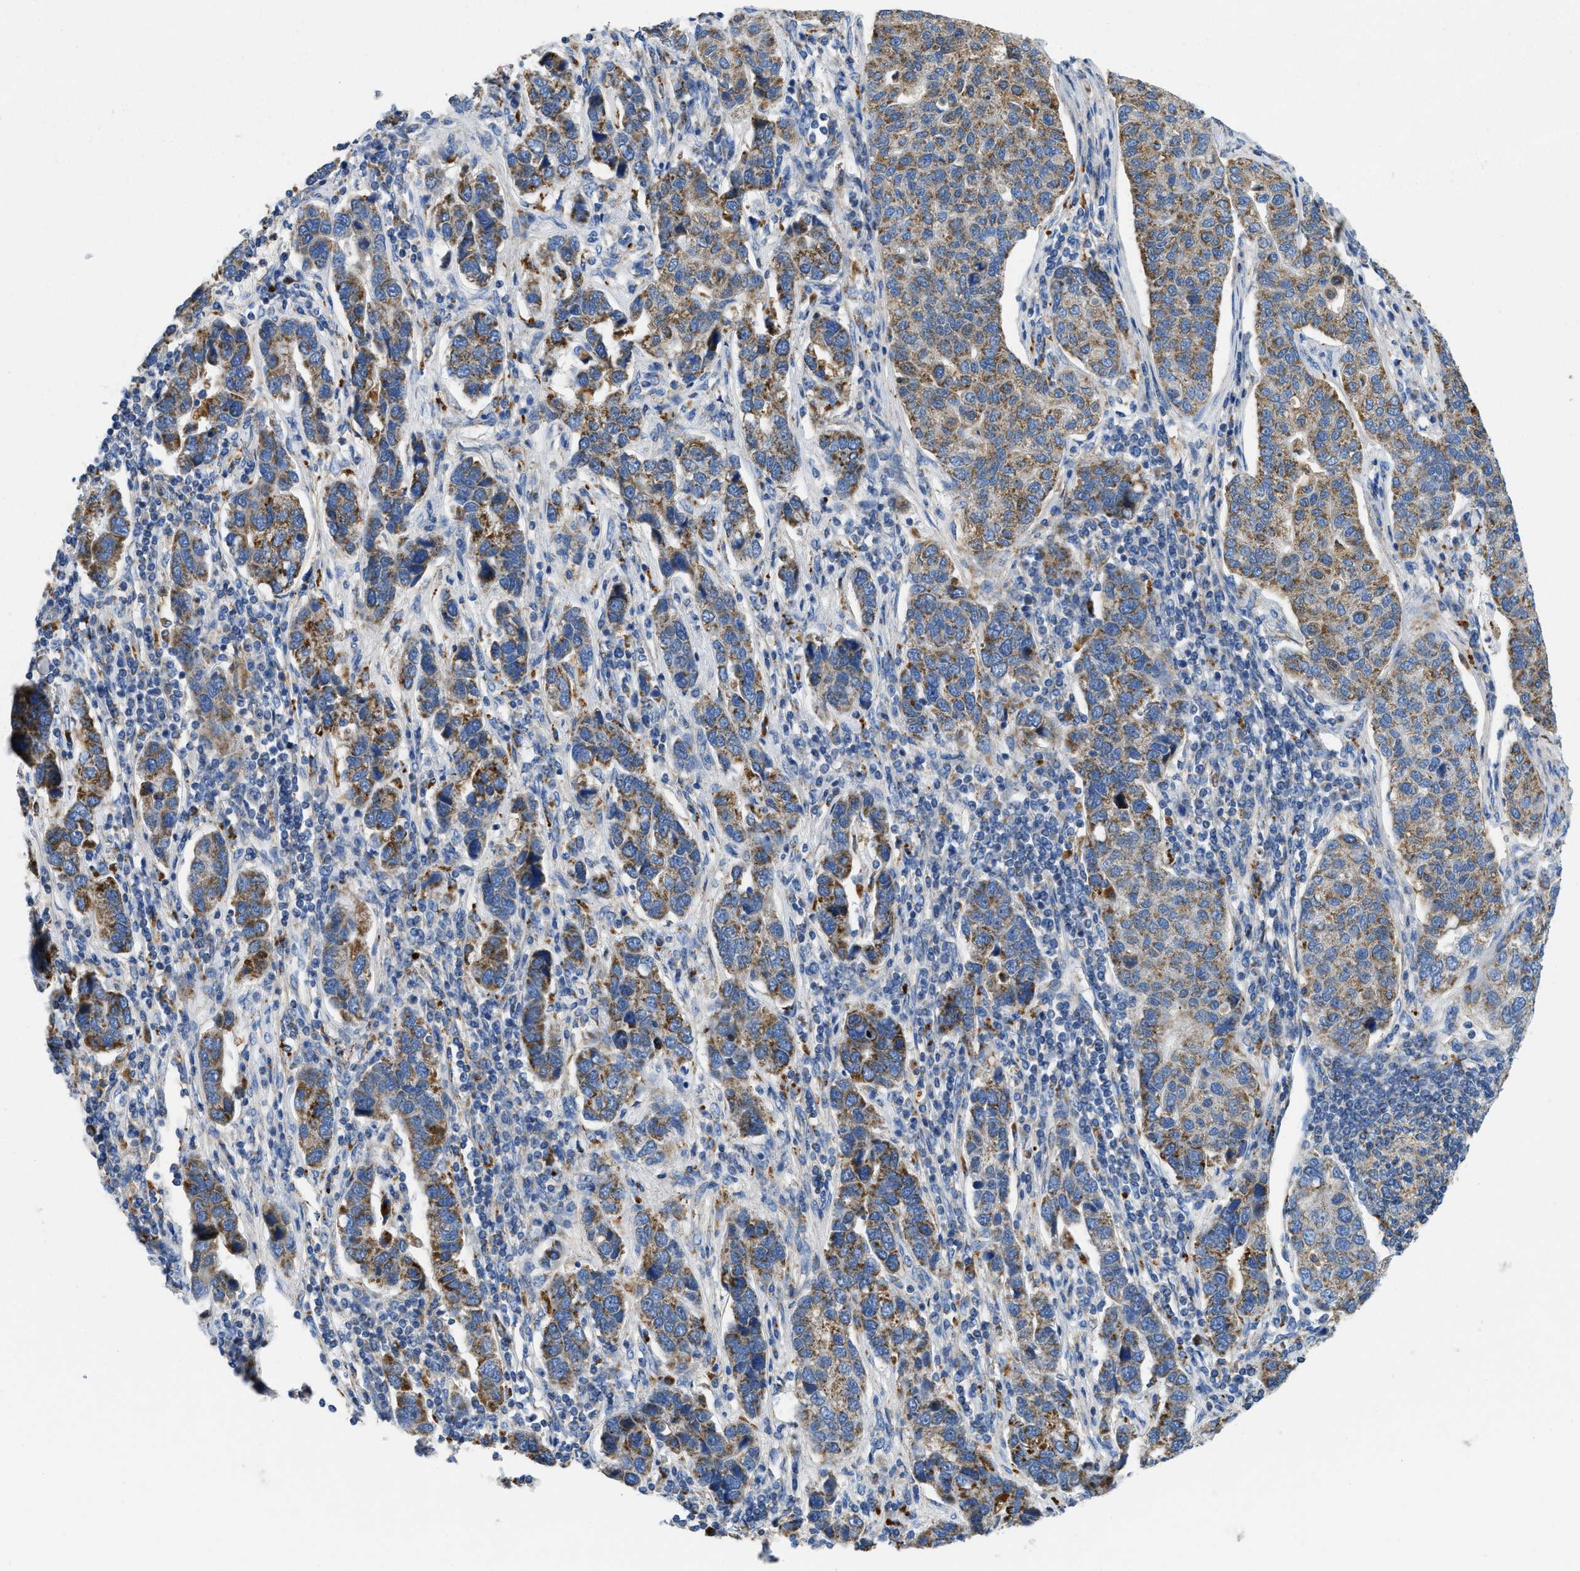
{"staining": {"intensity": "strong", "quantity": ">75%", "location": "cytoplasmic/membranous"}, "tissue": "pancreatic cancer", "cell_type": "Tumor cells", "image_type": "cancer", "snomed": [{"axis": "morphology", "description": "Adenocarcinoma, NOS"}, {"axis": "topography", "description": "Pancreas"}], "caption": "Human pancreatic cancer stained with a brown dye exhibits strong cytoplasmic/membranous positive expression in approximately >75% of tumor cells.", "gene": "SLC25A13", "patient": {"sex": "female", "age": 61}}